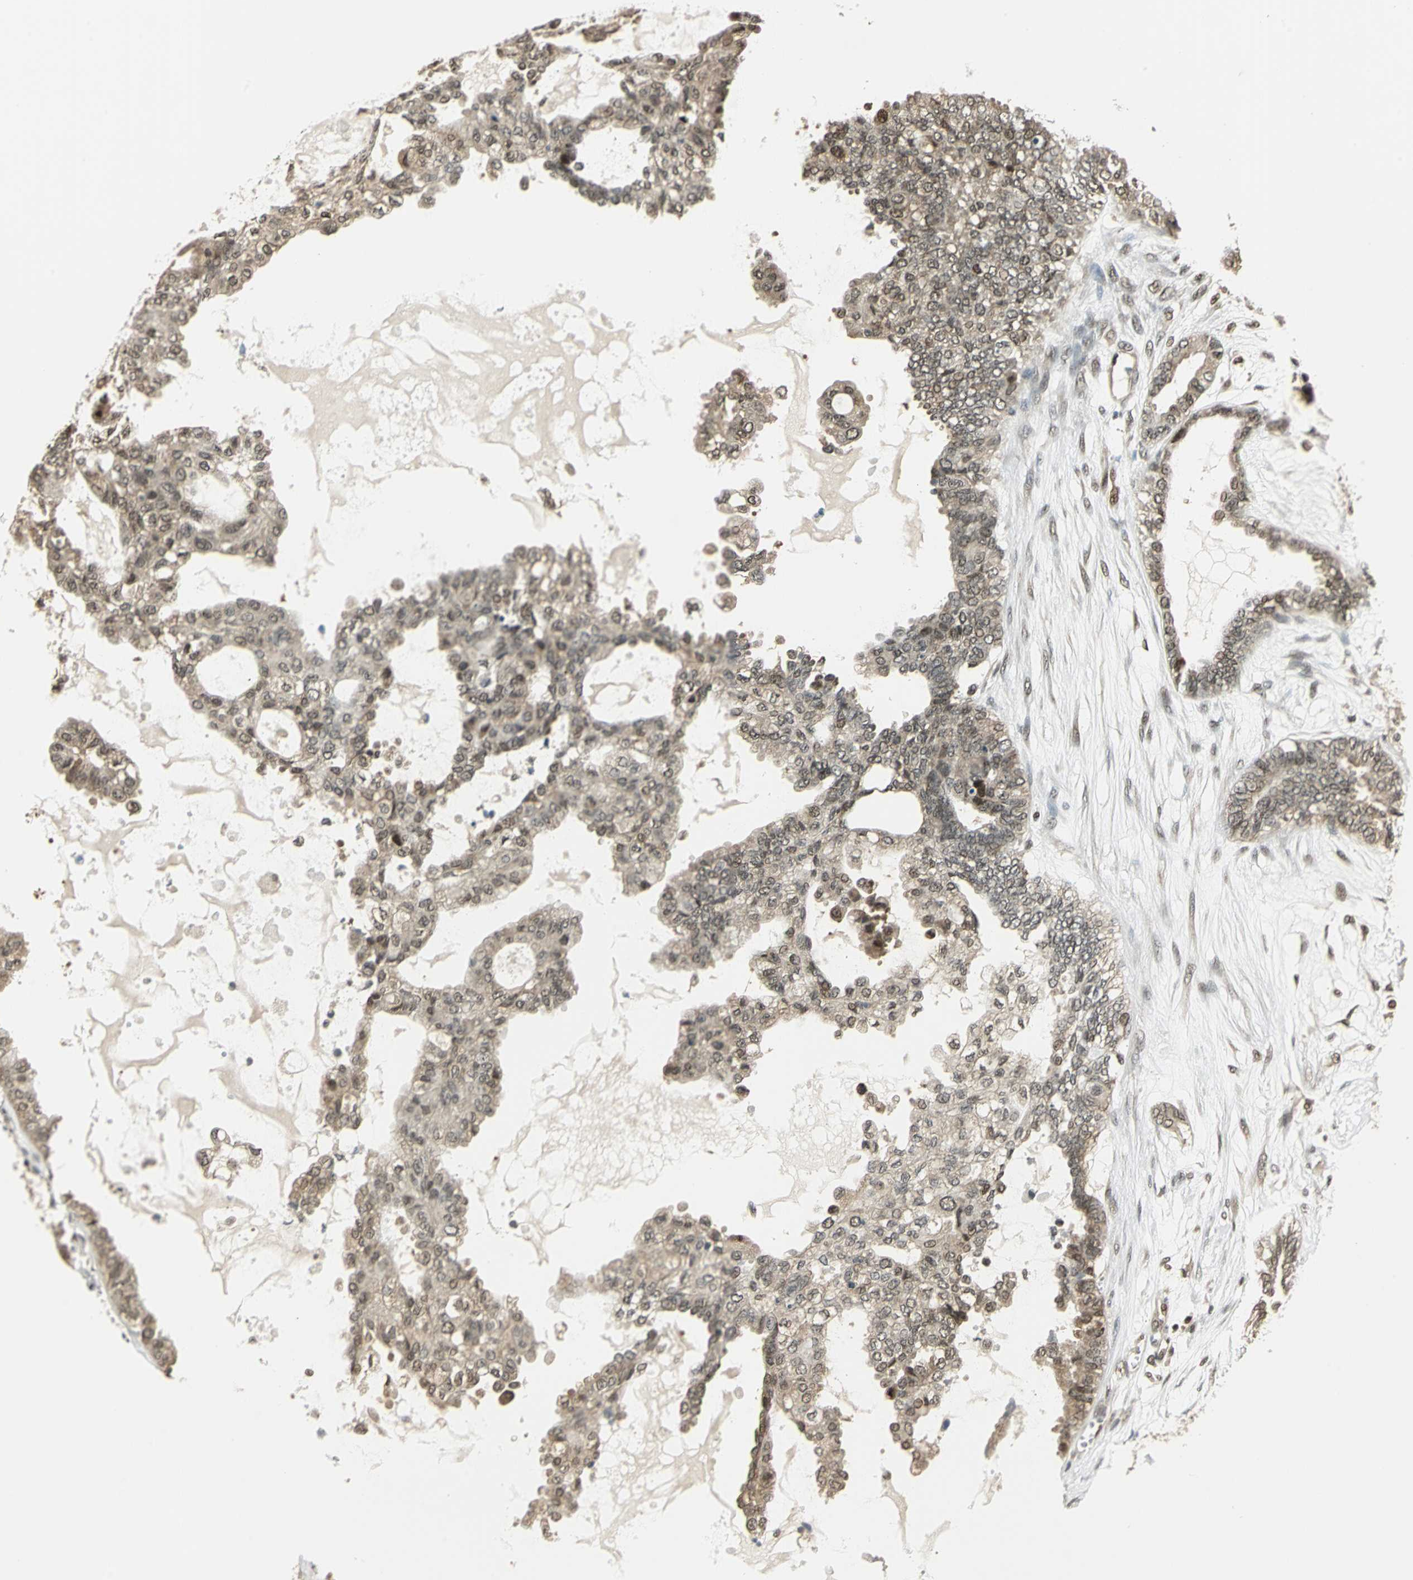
{"staining": {"intensity": "weak", "quantity": ">75%", "location": "cytoplasmic/membranous,nuclear"}, "tissue": "ovarian cancer", "cell_type": "Tumor cells", "image_type": "cancer", "snomed": [{"axis": "morphology", "description": "Carcinoma, NOS"}, {"axis": "morphology", "description": "Carcinoma, endometroid"}, {"axis": "topography", "description": "Ovary"}], "caption": "Tumor cells show weak cytoplasmic/membranous and nuclear staining in about >75% of cells in ovarian cancer.", "gene": "PSMC3", "patient": {"sex": "female", "age": 50}}